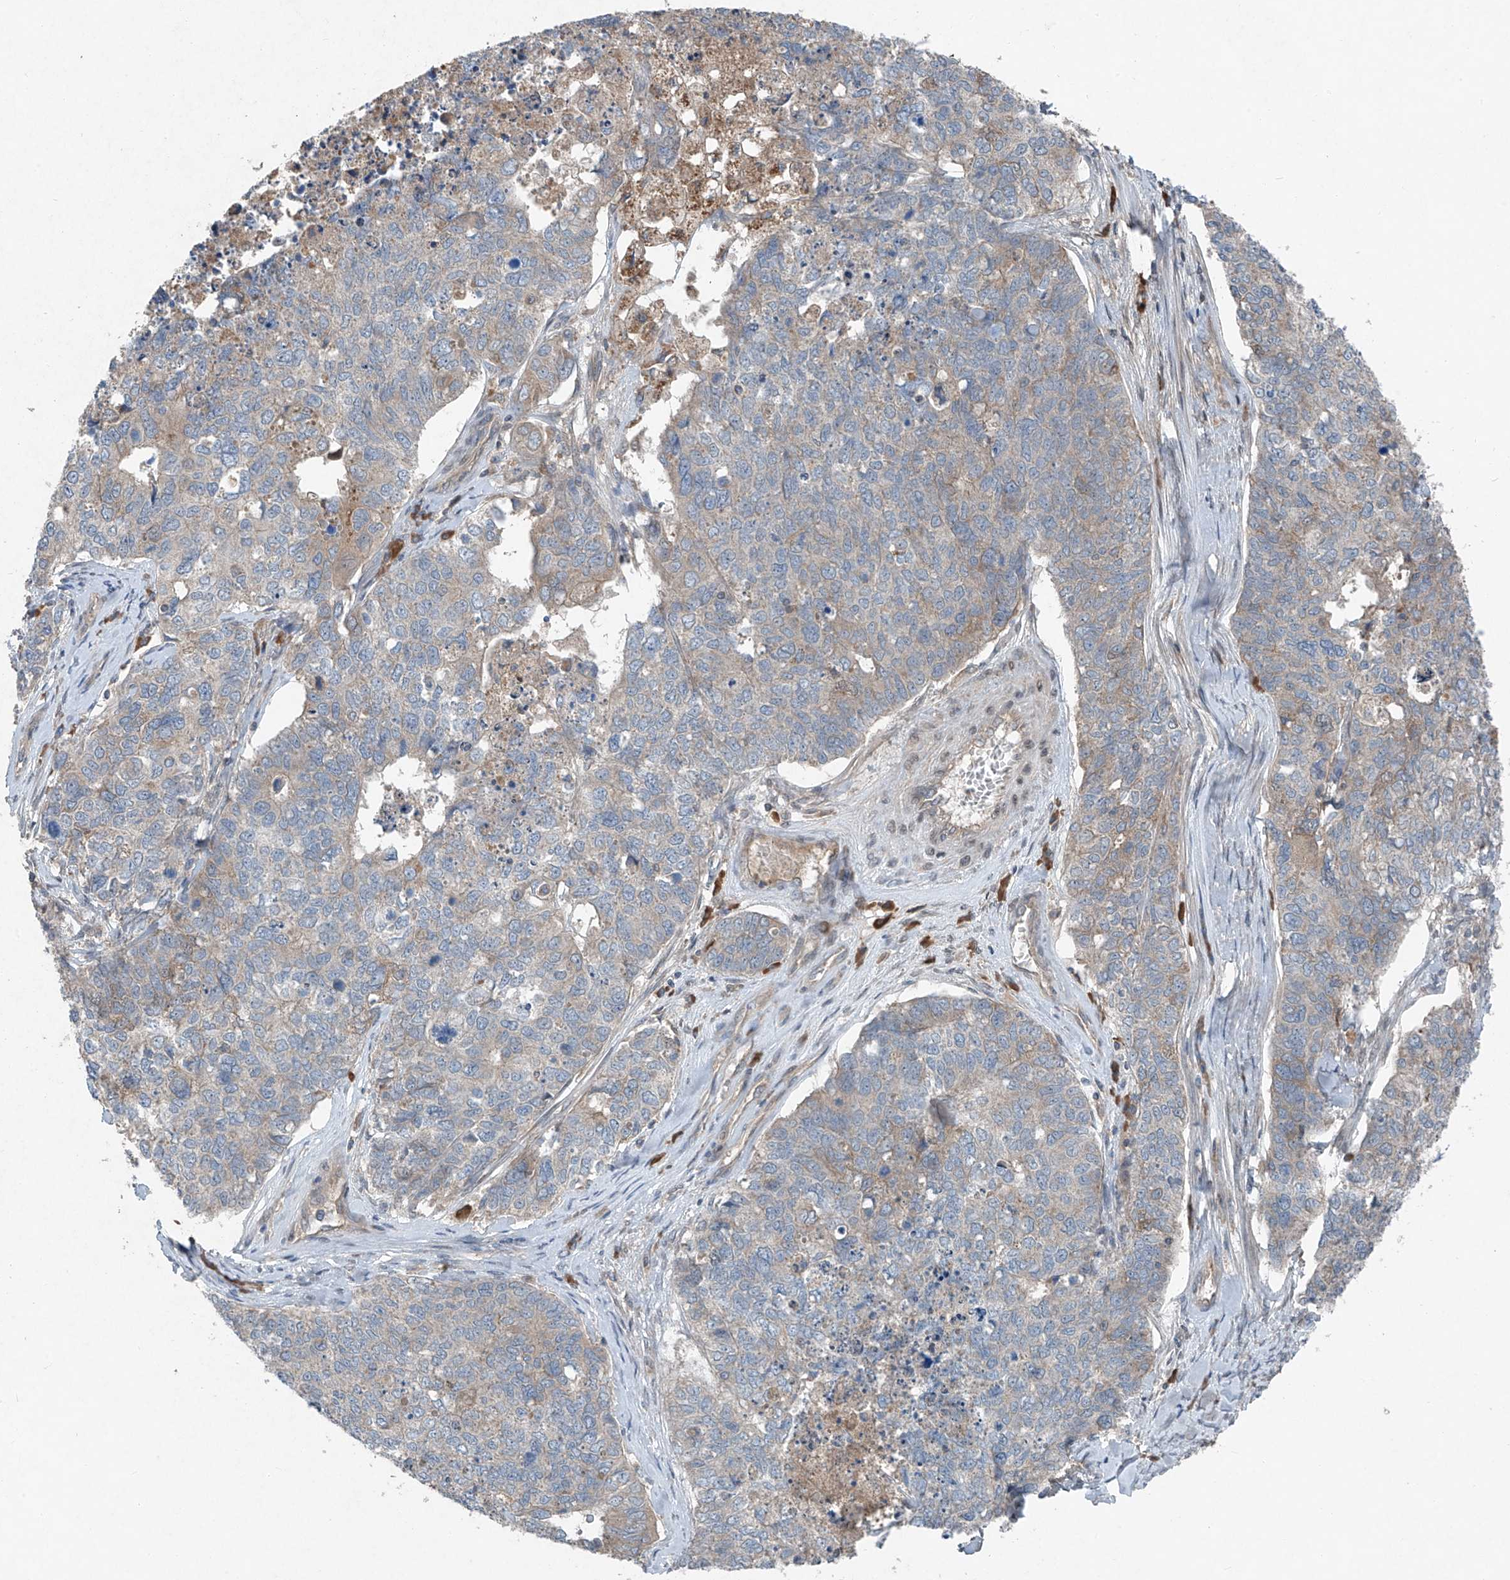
{"staining": {"intensity": "weak", "quantity": "<25%", "location": "cytoplasmic/membranous"}, "tissue": "cervical cancer", "cell_type": "Tumor cells", "image_type": "cancer", "snomed": [{"axis": "morphology", "description": "Squamous cell carcinoma, NOS"}, {"axis": "topography", "description": "Cervix"}], "caption": "Immunohistochemistry (IHC) histopathology image of human cervical cancer (squamous cell carcinoma) stained for a protein (brown), which shows no expression in tumor cells.", "gene": "FOXRED2", "patient": {"sex": "female", "age": 63}}